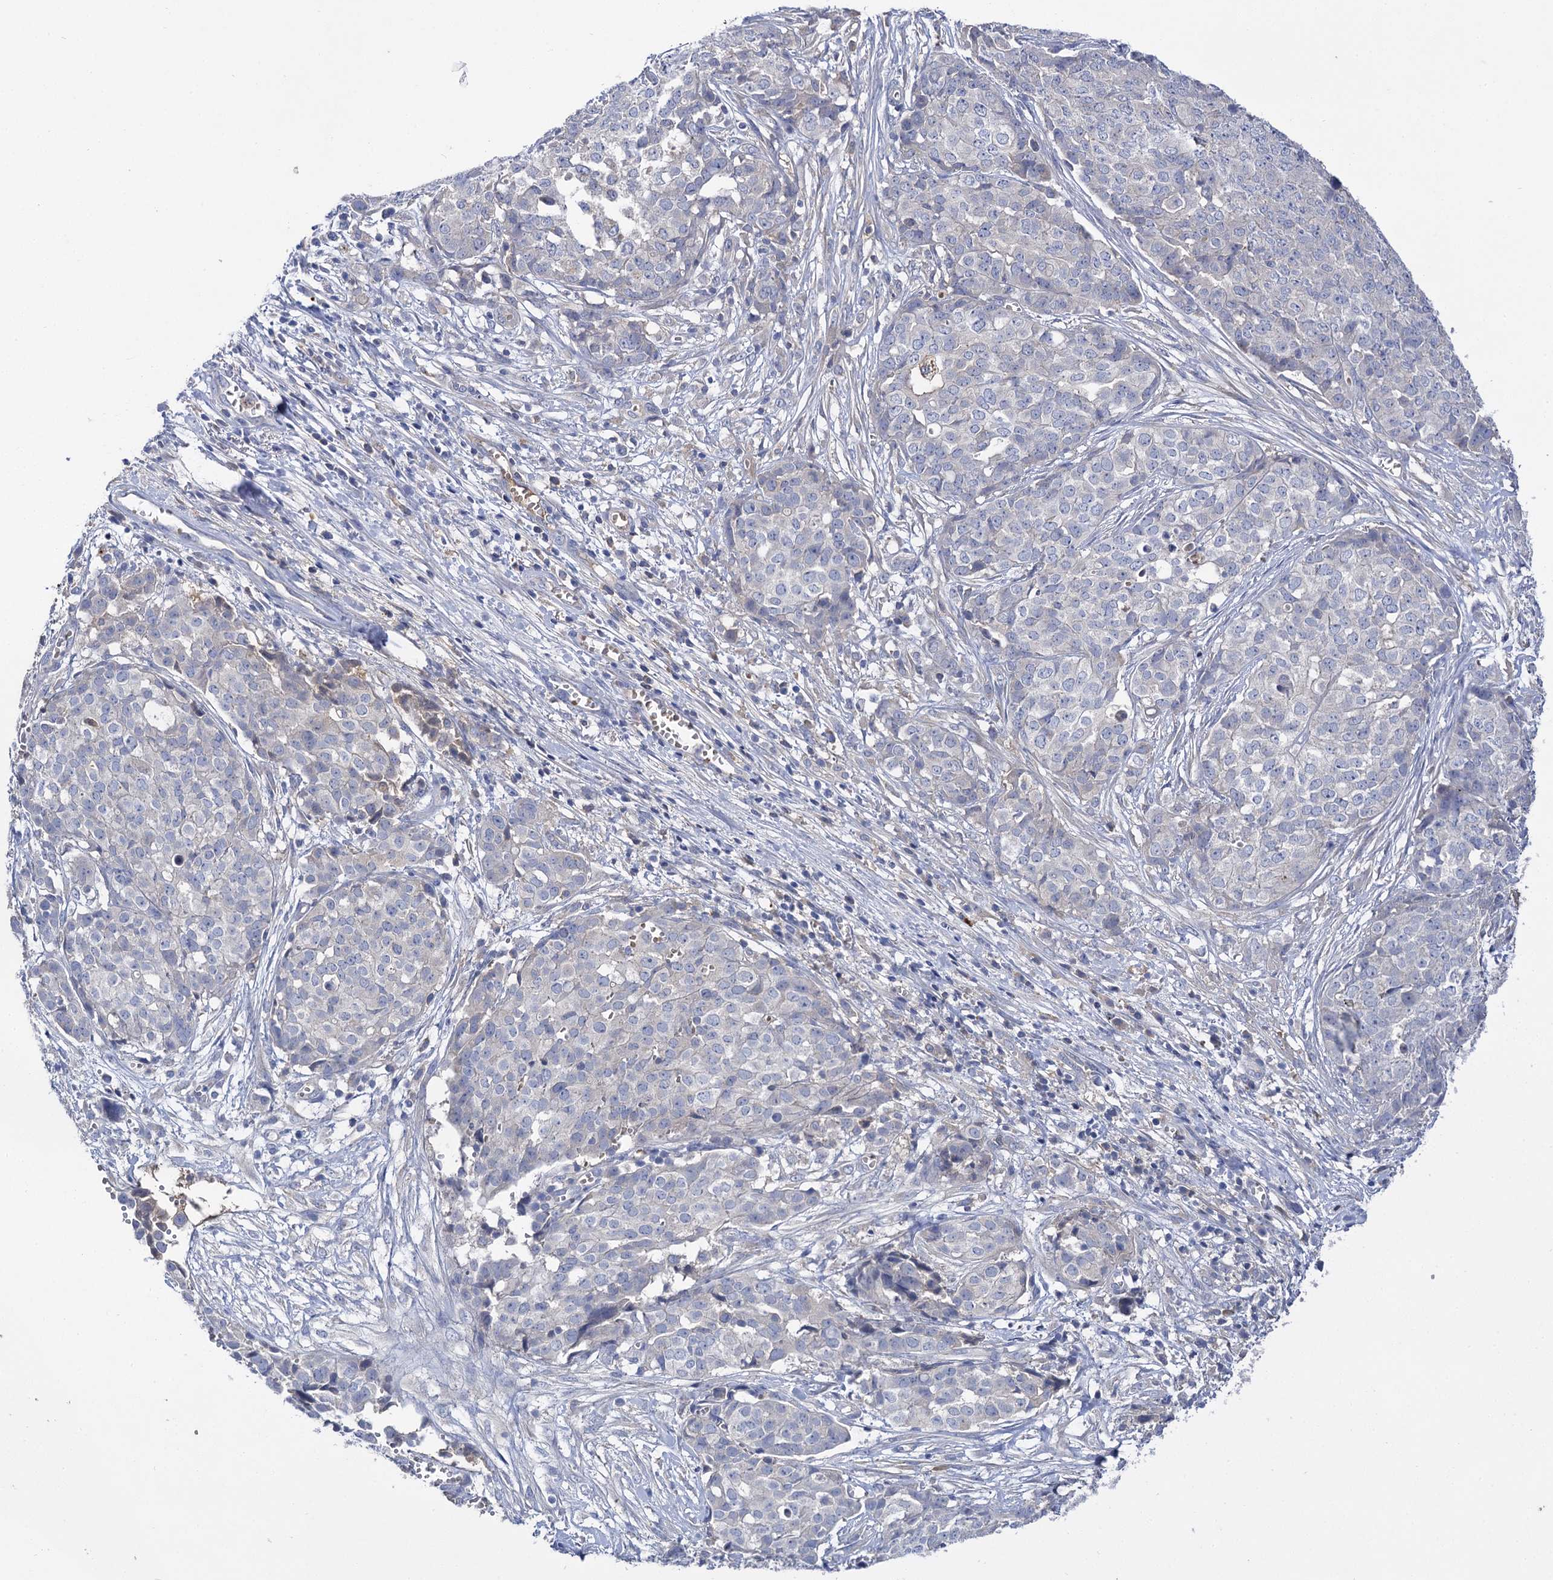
{"staining": {"intensity": "negative", "quantity": "none", "location": "none"}, "tissue": "ovarian cancer", "cell_type": "Tumor cells", "image_type": "cancer", "snomed": [{"axis": "morphology", "description": "Cystadenocarcinoma, serous, NOS"}, {"axis": "topography", "description": "Soft tissue"}, {"axis": "topography", "description": "Ovary"}], "caption": "Image shows no protein expression in tumor cells of serous cystadenocarcinoma (ovarian) tissue. Nuclei are stained in blue.", "gene": "USP50", "patient": {"sex": "female", "age": 57}}